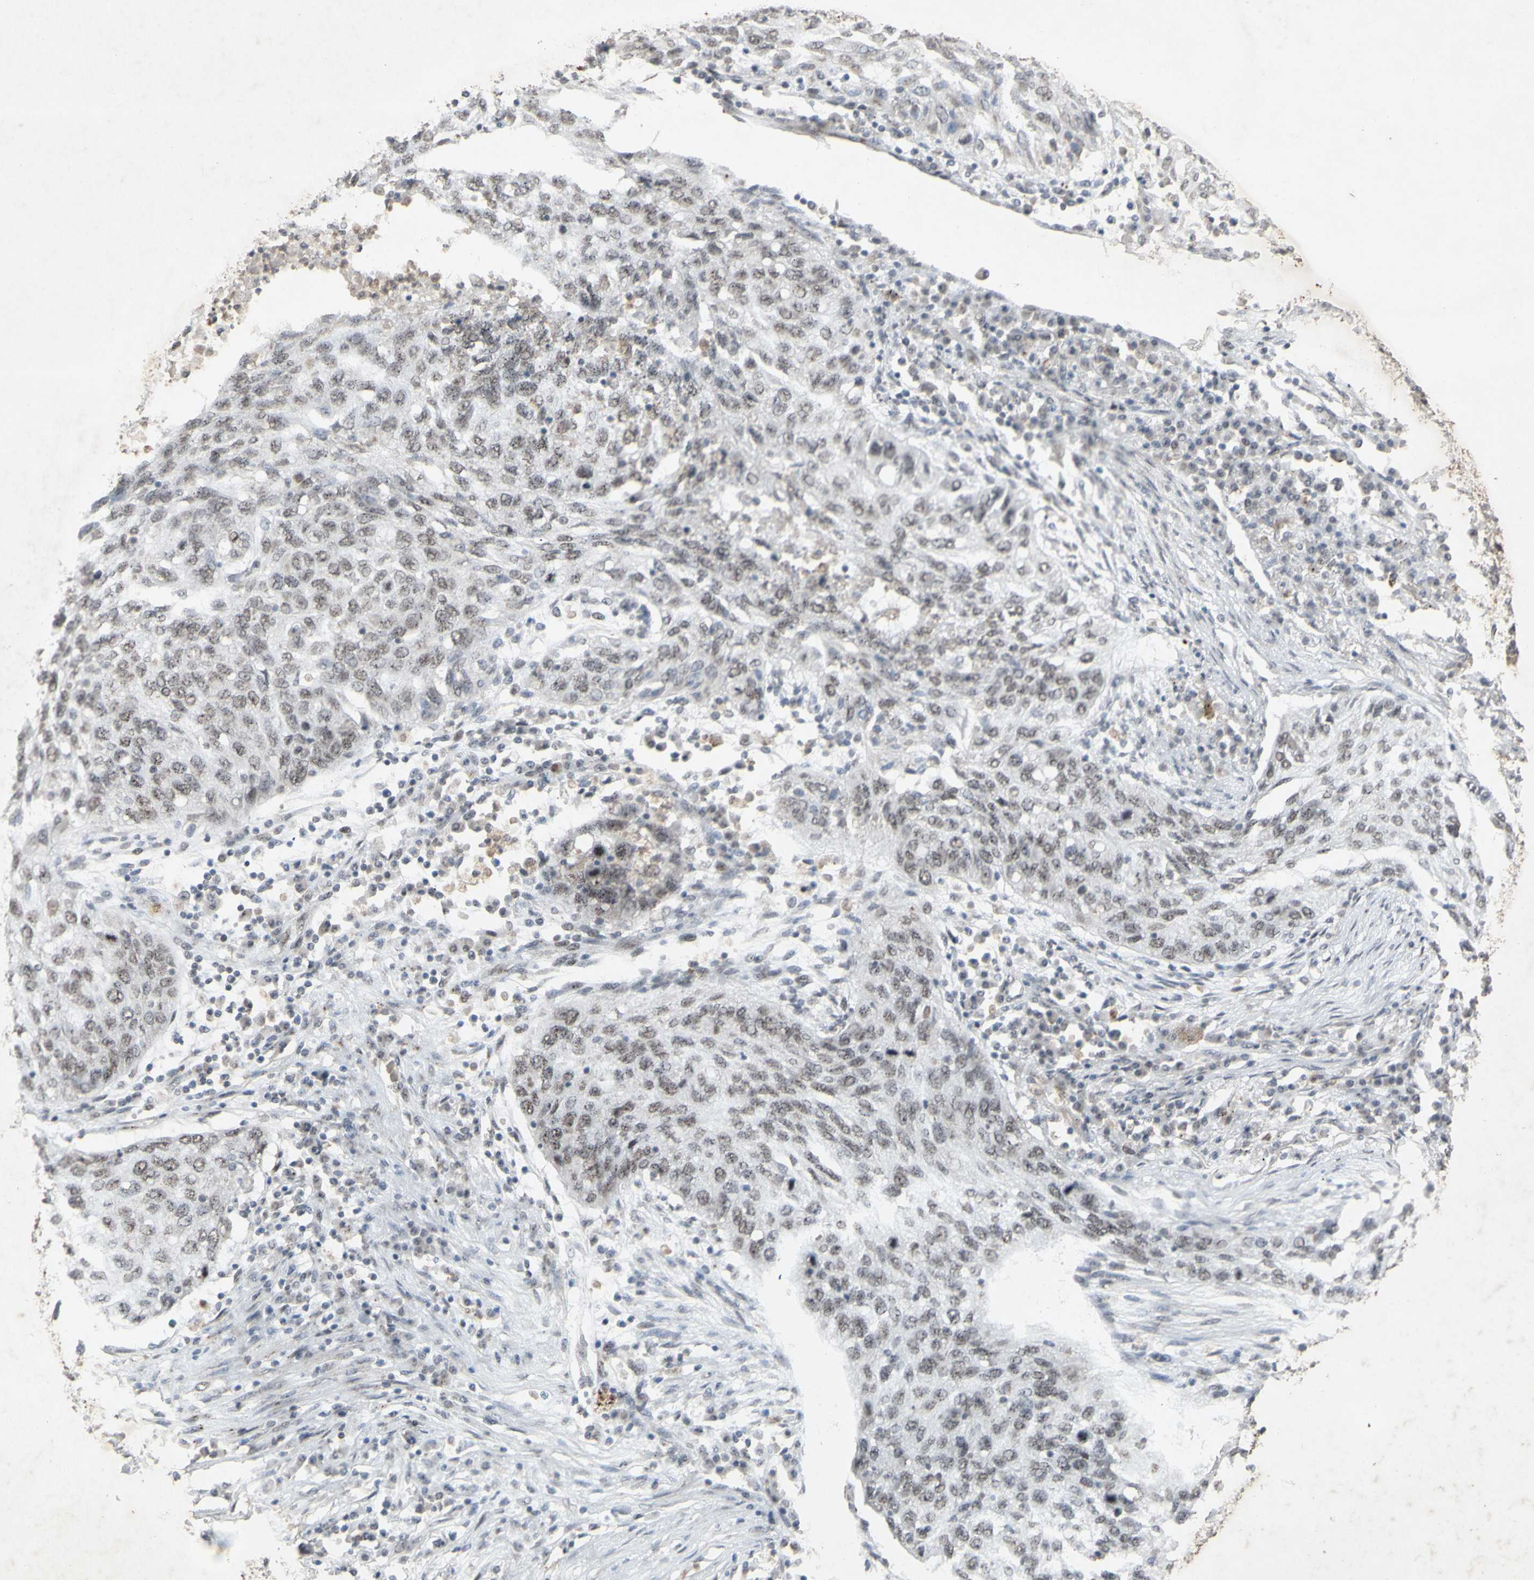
{"staining": {"intensity": "weak", "quantity": "25%-75%", "location": "nuclear"}, "tissue": "lung cancer", "cell_type": "Tumor cells", "image_type": "cancer", "snomed": [{"axis": "morphology", "description": "Squamous cell carcinoma, NOS"}, {"axis": "topography", "description": "Lung"}], "caption": "Protein expression analysis of lung squamous cell carcinoma exhibits weak nuclear staining in about 25%-75% of tumor cells.", "gene": "CENPB", "patient": {"sex": "female", "age": 63}}